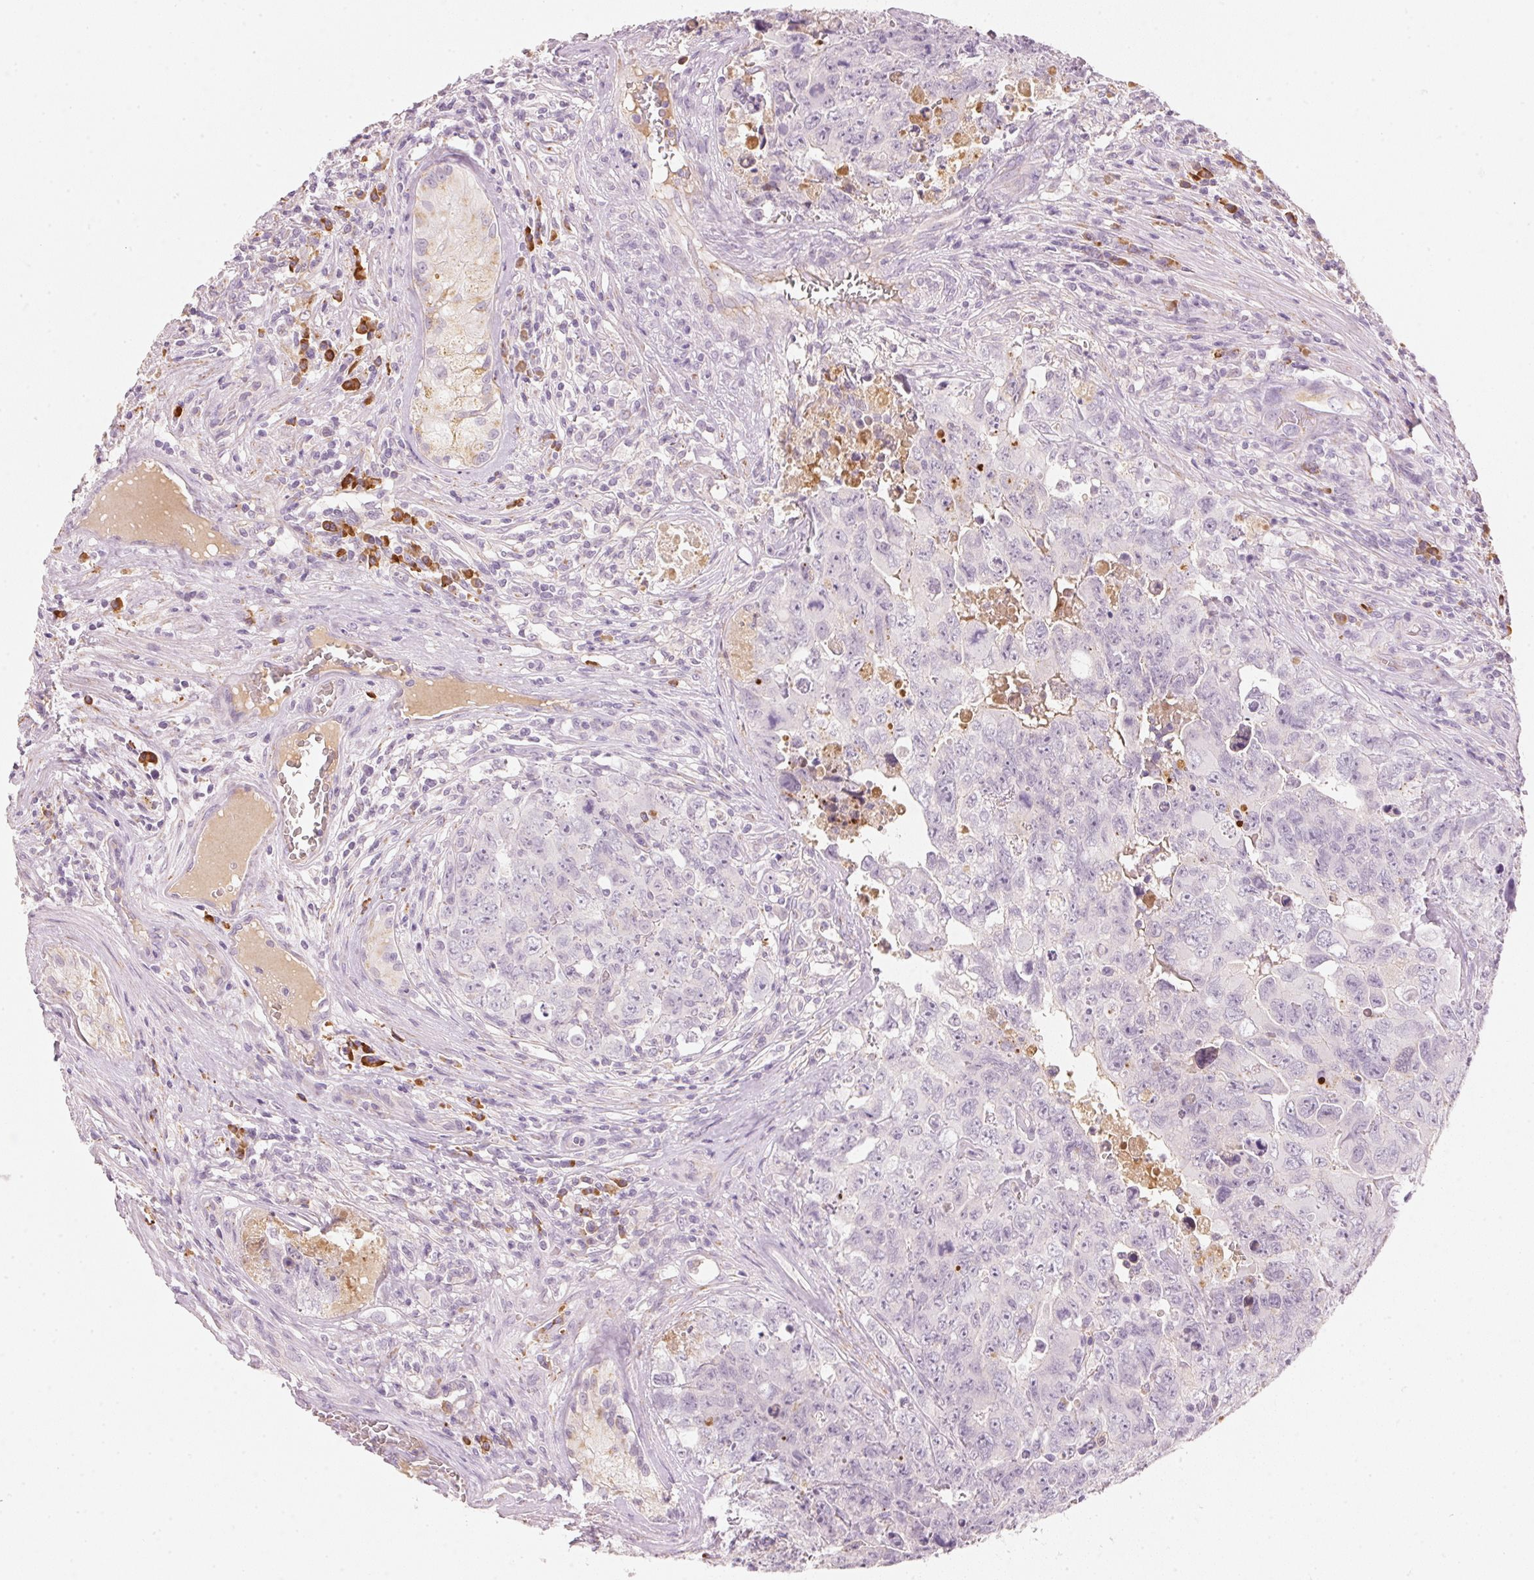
{"staining": {"intensity": "negative", "quantity": "none", "location": "none"}, "tissue": "testis cancer", "cell_type": "Tumor cells", "image_type": "cancer", "snomed": [{"axis": "morphology", "description": "Carcinoma, Embryonal, NOS"}, {"axis": "topography", "description": "Testis"}], "caption": "DAB immunohistochemical staining of human embryonal carcinoma (testis) exhibits no significant expression in tumor cells.", "gene": "RMDN2", "patient": {"sex": "male", "age": 24}}